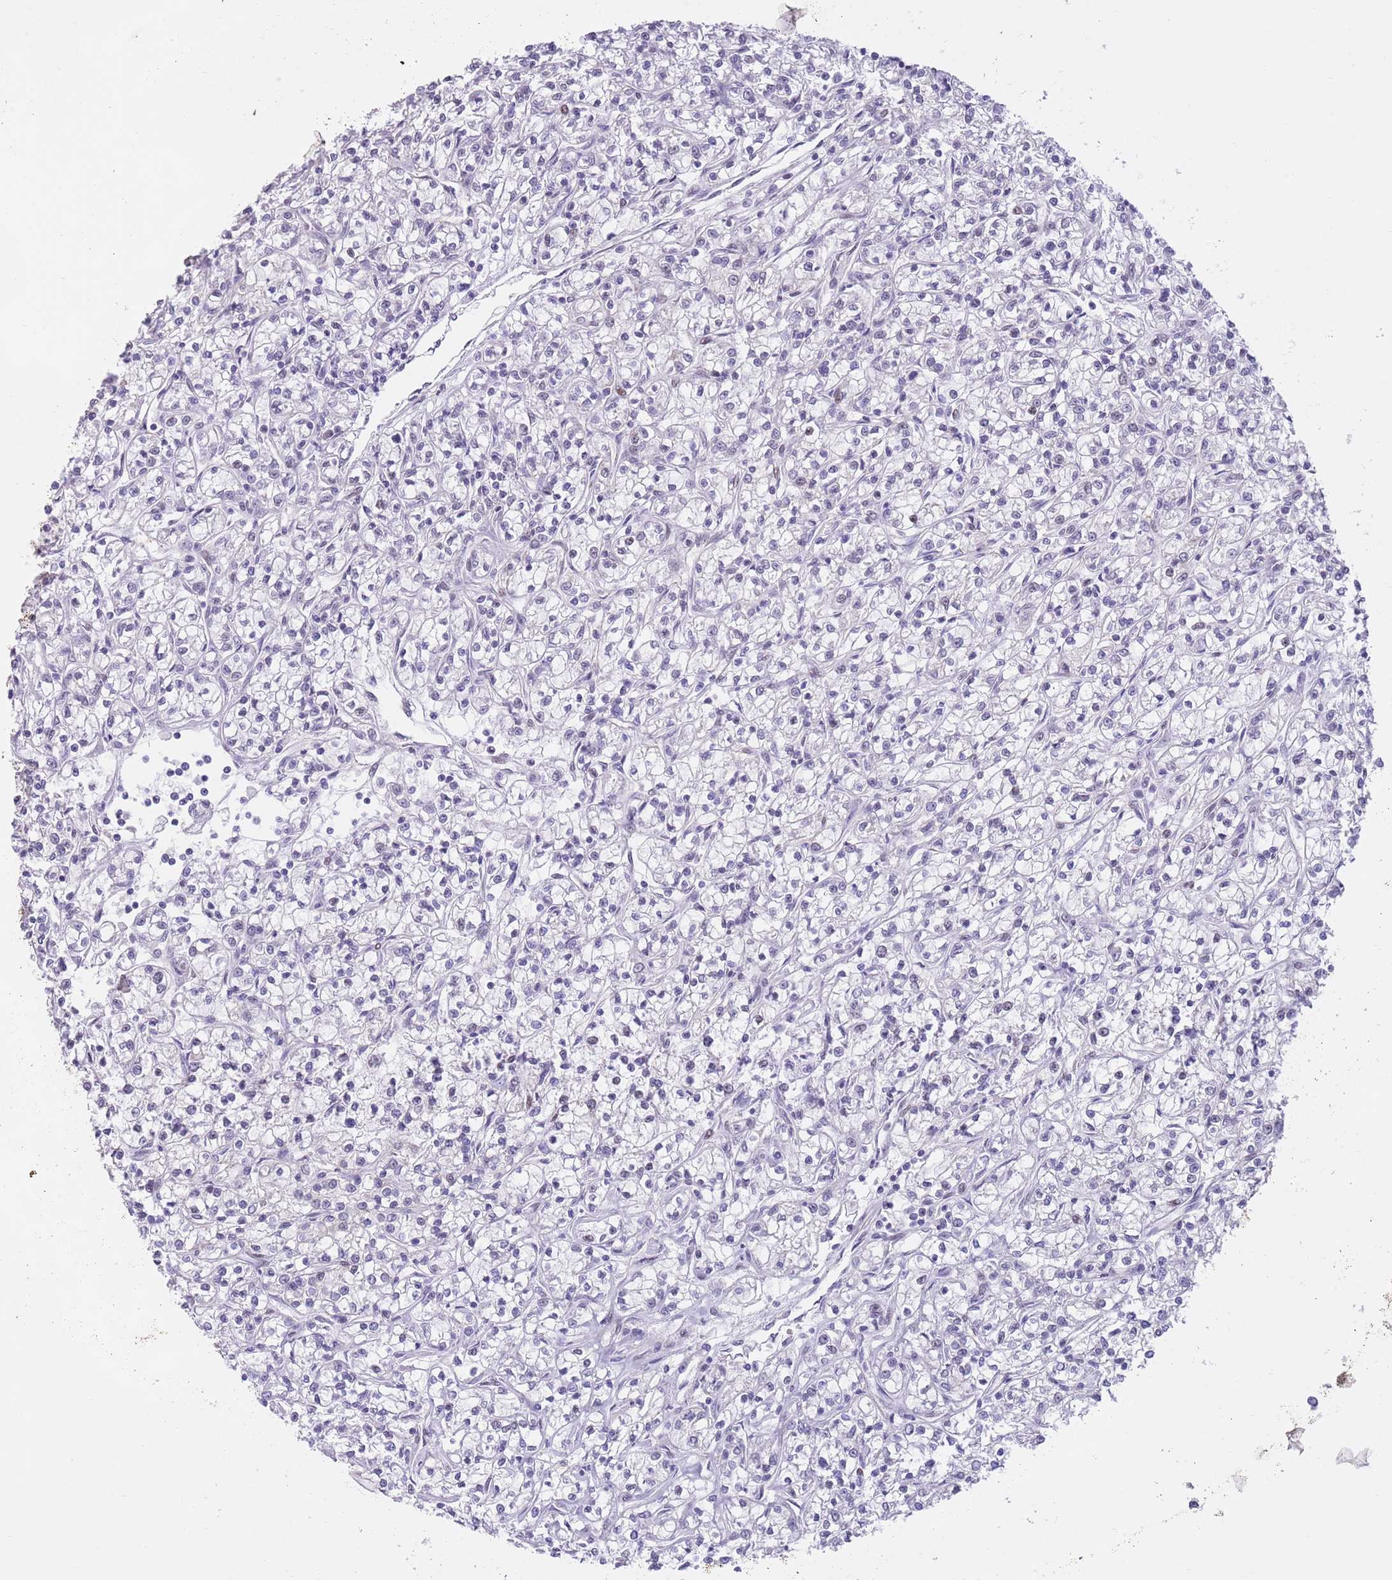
{"staining": {"intensity": "negative", "quantity": "none", "location": "none"}, "tissue": "renal cancer", "cell_type": "Tumor cells", "image_type": "cancer", "snomed": [{"axis": "morphology", "description": "Adenocarcinoma, NOS"}, {"axis": "topography", "description": "Kidney"}], "caption": "The immunohistochemistry (IHC) photomicrograph has no significant staining in tumor cells of renal adenocarcinoma tissue. Nuclei are stained in blue.", "gene": "RFX1", "patient": {"sex": "female", "age": 59}}